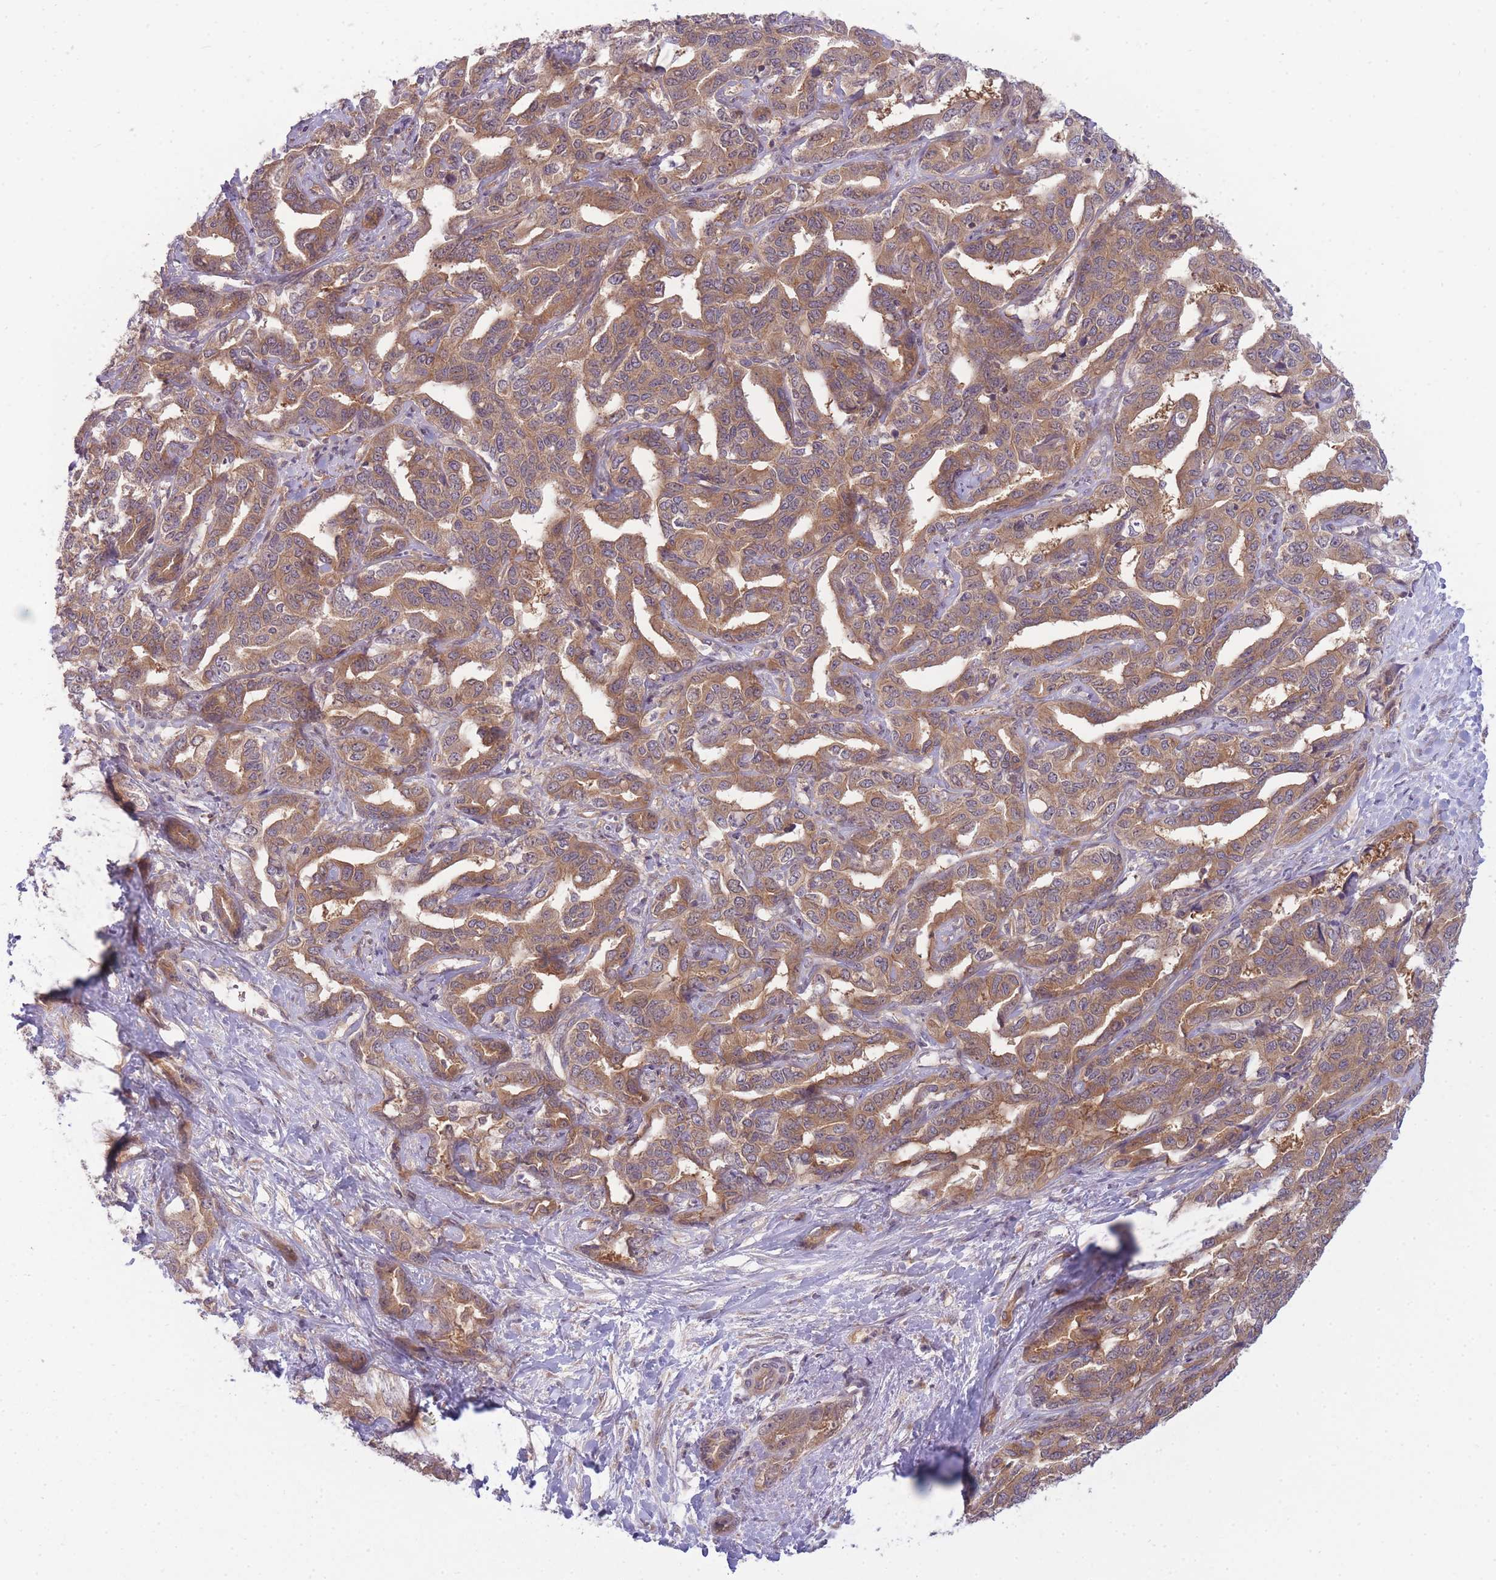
{"staining": {"intensity": "moderate", "quantity": ">75%", "location": "cytoplasmic/membranous"}, "tissue": "liver cancer", "cell_type": "Tumor cells", "image_type": "cancer", "snomed": [{"axis": "morphology", "description": "Cholangiocarcinoma"}, {"axis": "topography", "description": "Liver"}], "caption": "This image reveals cholangiocarcinoma (liver) stained with immunohistochemistry (IHC) to label a protein in brown. The cytoplasmic/membranous of tumor cells show moderate positivity for the protein. Nuclei are counter-stained blue.", "gene": "PFDN6", "patient": {"sex": "male", "age": 59}}